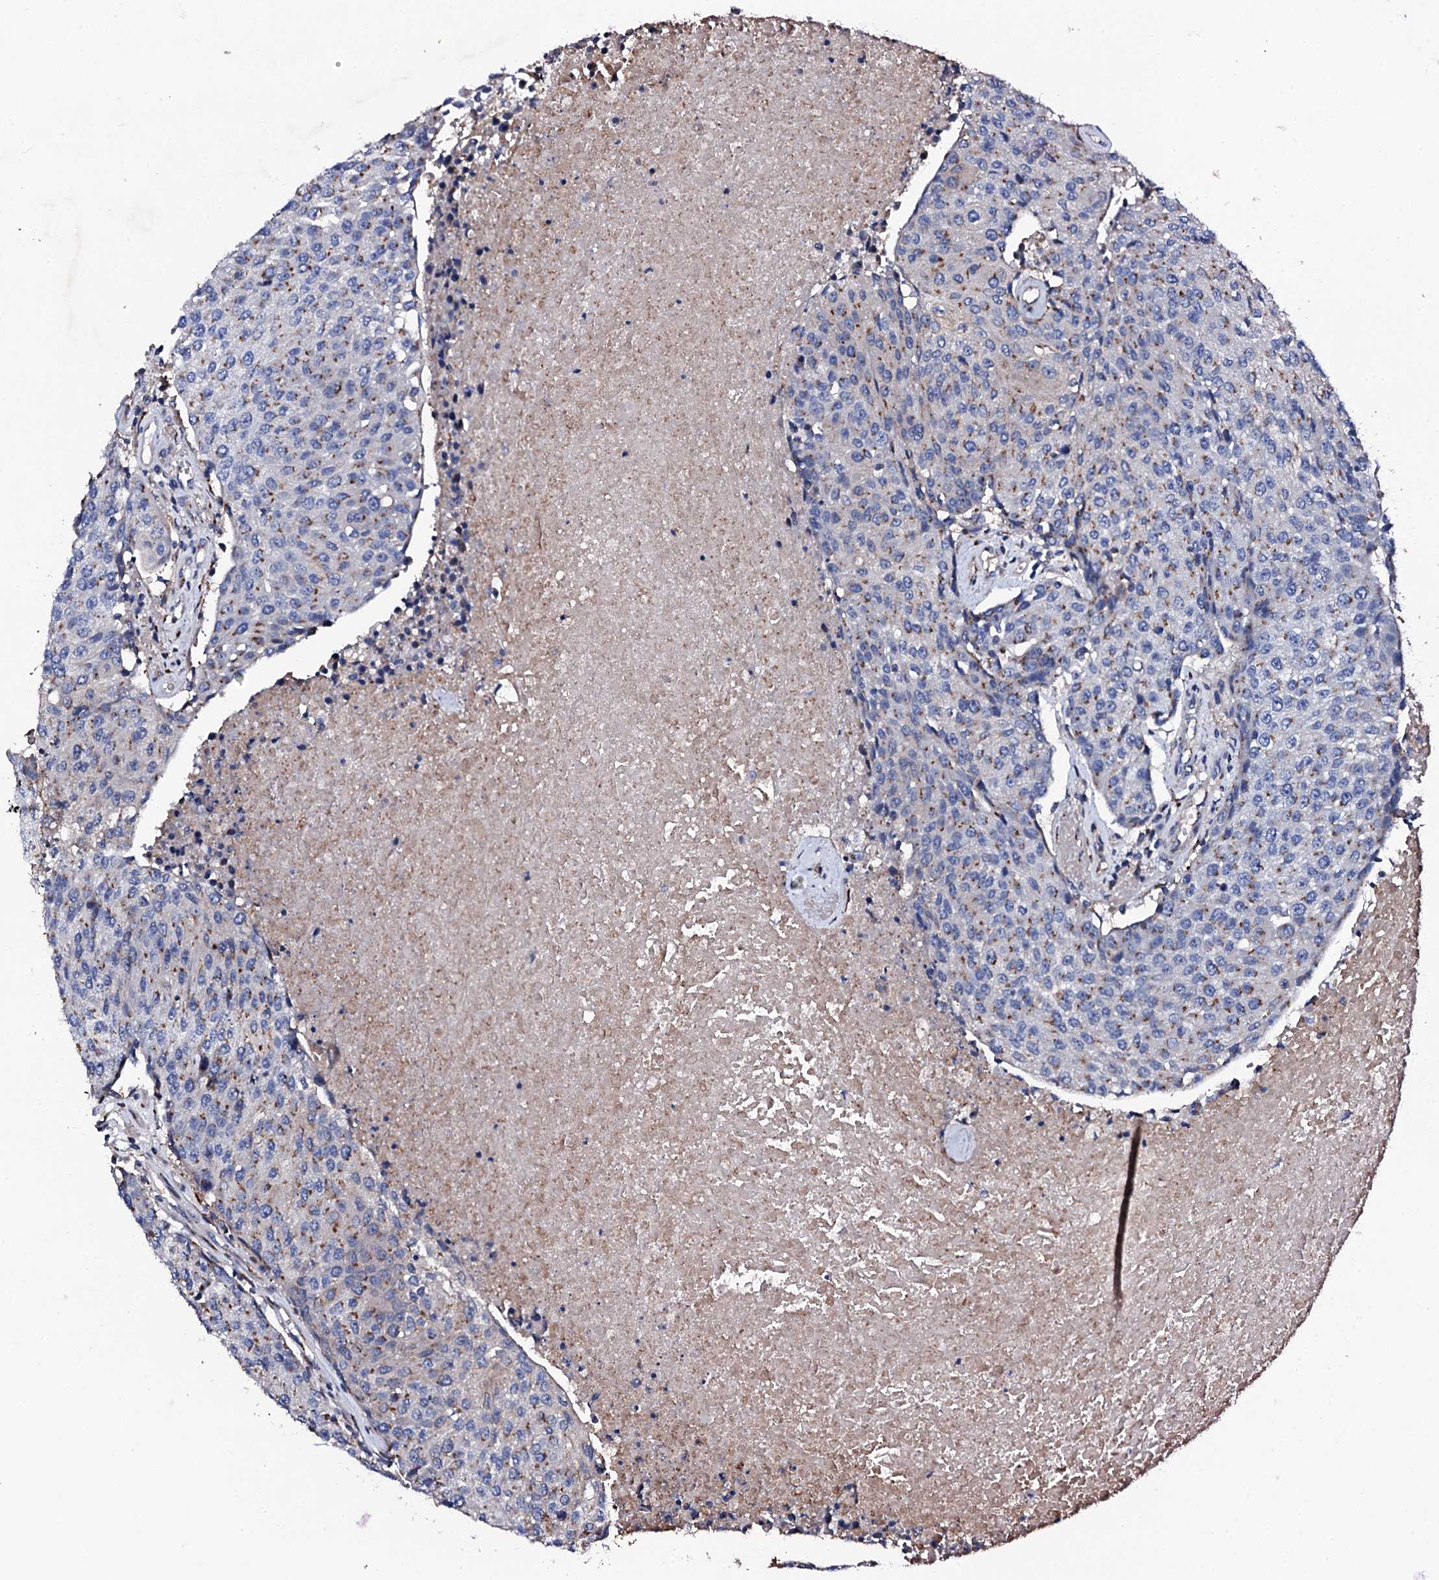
{"staining": {"intensity": "weak", "quantity": "25%-75%", "location": "cytoplasmic/membranous"}, "tissue": "urothelial cancer", "cell_type": "Tumor cells", "image_type": "cancer", "snomed": [{"axis": "morphology", "description": "Urothelial carcinoma, High grade"}, {"axis": "topography", "description": "Urinary bladder"}], "caption": "This histopathology image reveals IHC staining of high-grade urothelial carcinoma, with low weak cytoplasmic/membranous positivity in about 25%-75% of tumor cells.", "gene": "PLET1", "patient": {"sex": "female", "age": 85}}